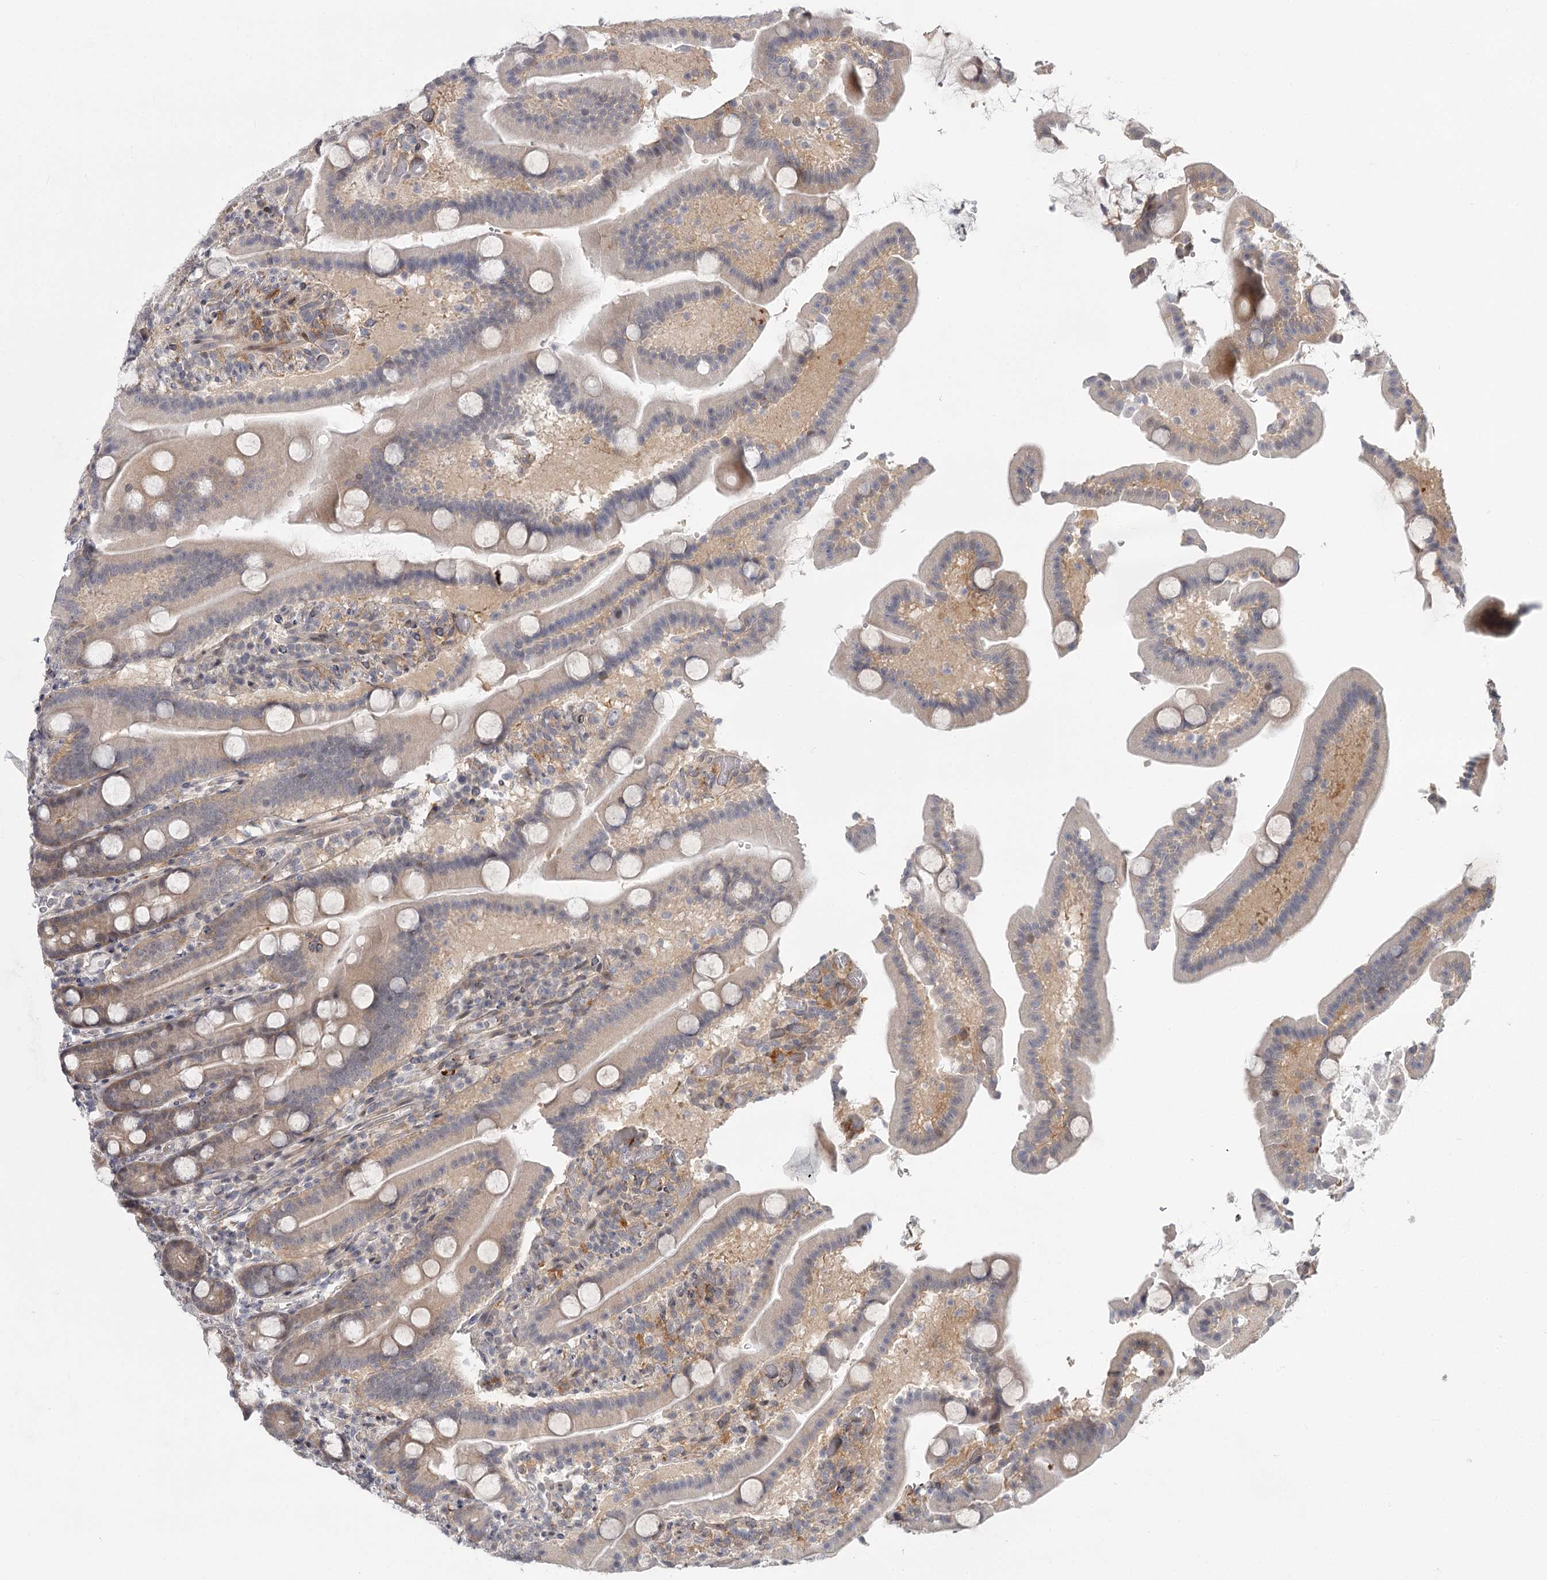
{"staining": {"intensity": "moderate", "quantity": "<25%", "location": "cytoplasmic/membranous"}, "tissue": "duodenum", "cell_type": "Glandular cells", "image_type": "normal", "snomed": [{"axis": "morphology", "description": "Normal tissue, NOS"}, {"axis": "topography", "description": "Duodenum"}], "caption": "Immunohistochemical staining of unremarkable duodenum exhibits moderate cytoplasmic/membranous protein staining in about <25% of glandular cells.", "gene": "CCNG2", "patient": {"sex": "male", "age": 55}}